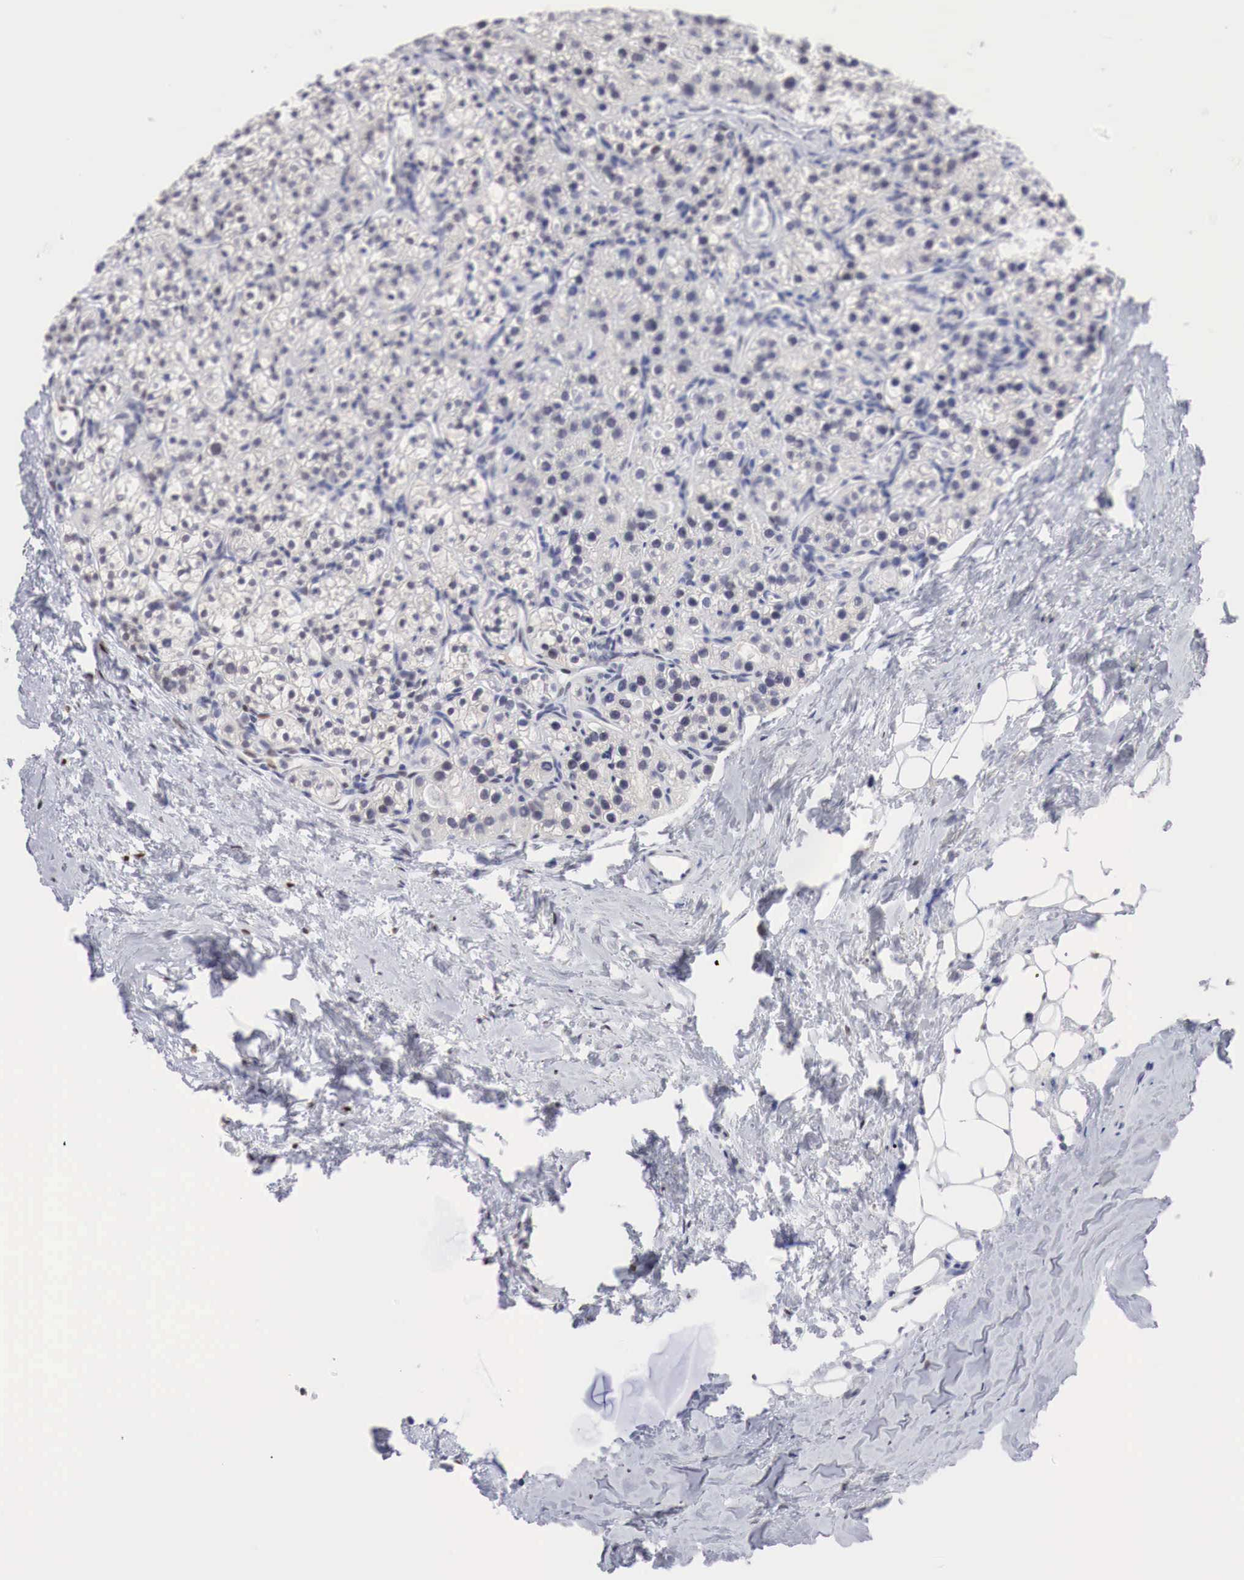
{"staining": {"intensity": "weak", "quantity": "<25%", "location": "nuclear"}, "tissue": "parathyroid gland", "cell_type": "Glandular cells", "image_type": "normal", "snomed": [{"axis": "morphology", "description": "Normal tissue, NOS"}, {"axis": "topography", "description": "Parathyroid gland"}], "caption": "DAB immunohistochemical staining of benign human parathyroid gland exhibits no significant positivity in glandular cells. (IHC, brightfield microscopy, high magnification).", "gene": "FOXP2", "patient": {"sex": "female", "age": 54}}